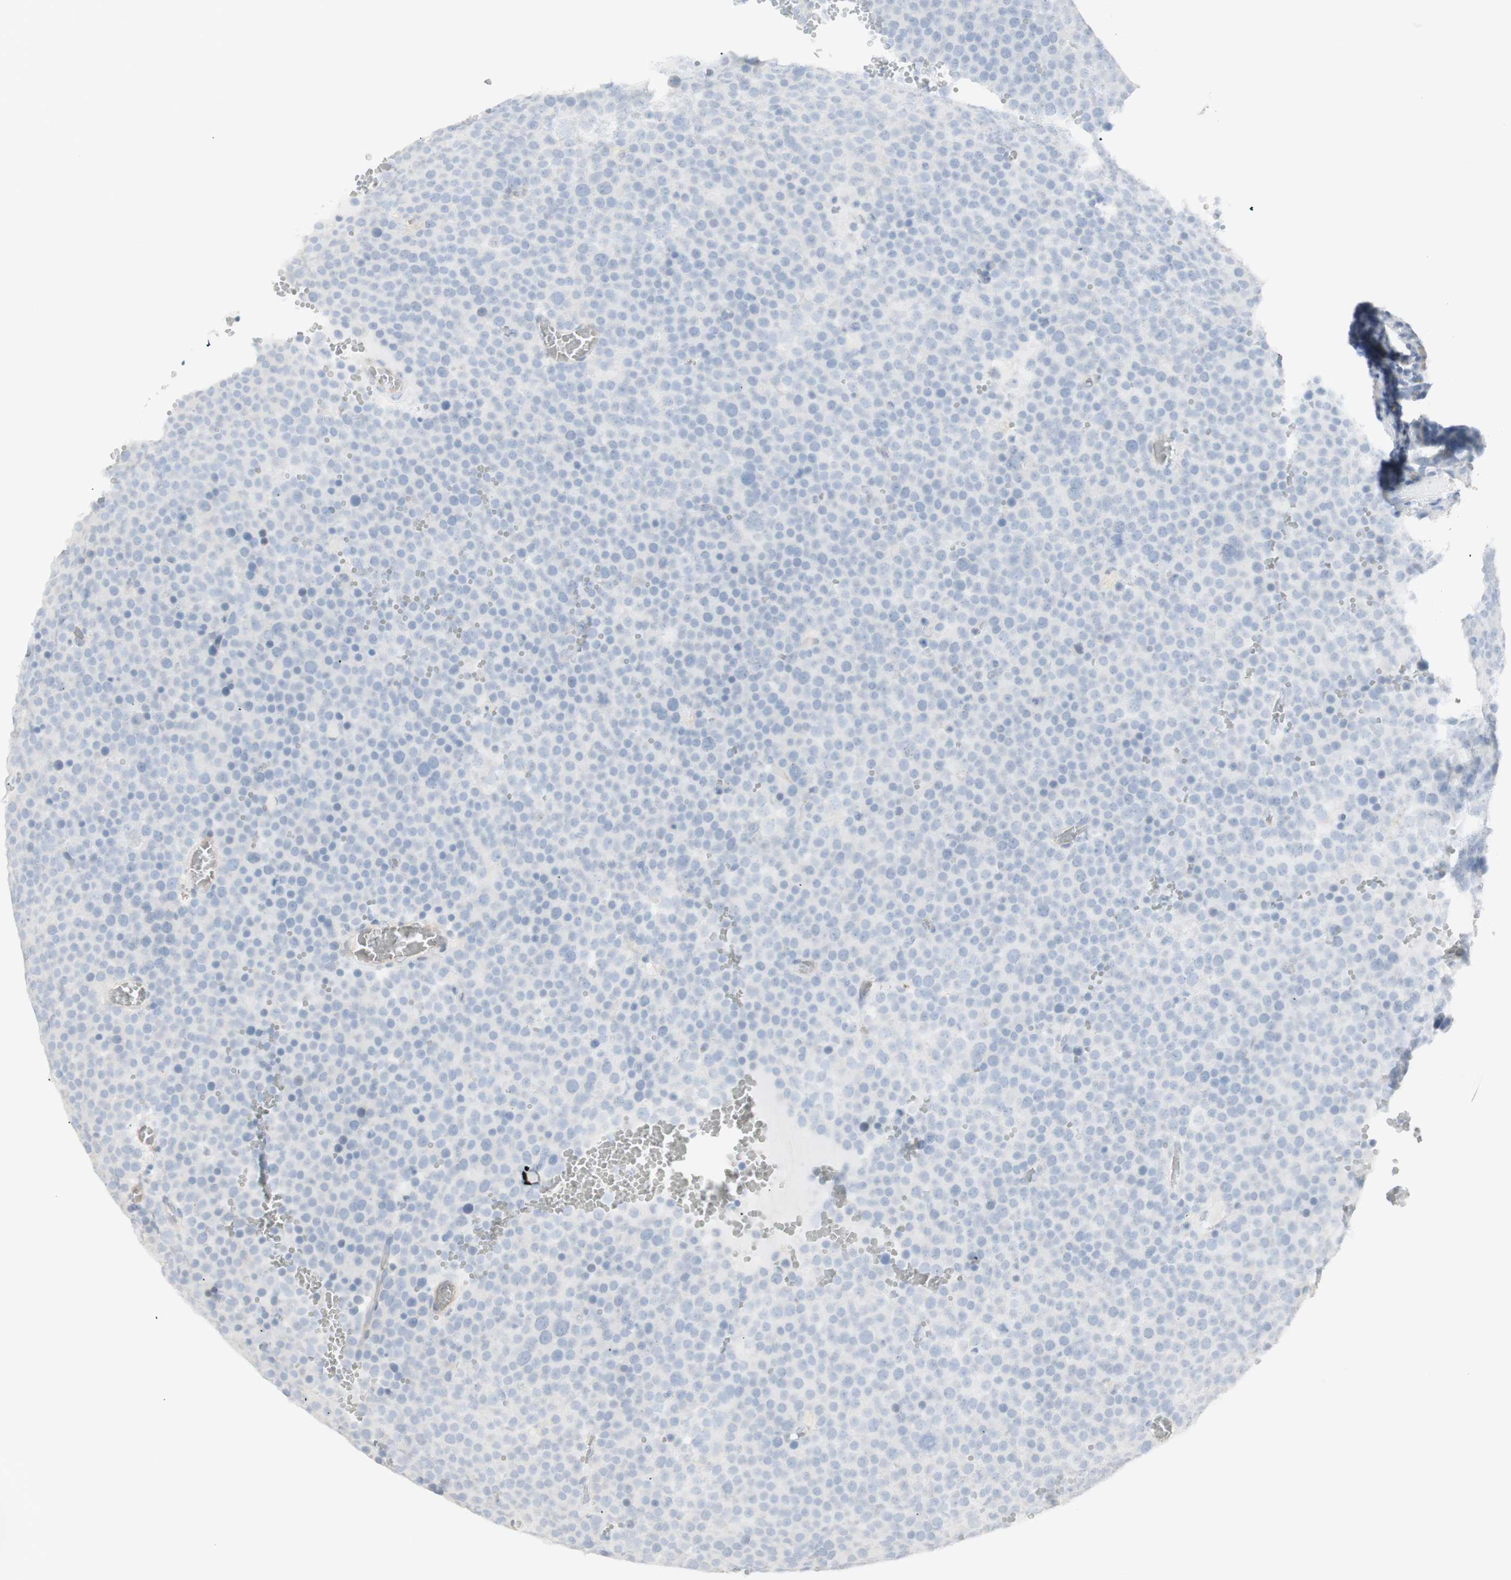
{"staining": {"intensity": "negative", "quantity": "none", "location": "none"}, "tissue": "testis cancer", "cell_type": "Tumor cells", "image_type": "cancer", "snomed": [{"axis": "morphology", "description": "Seminoma, NOS"}, {"axis": "topography", "description": "Testis"}], "caption": "Photomicrograph shows no protein positivity in tumor cells of testis cancer (seminoma) tissue.", "gene": "NDST4", "patient": {"sex": "male", "age": 71}}